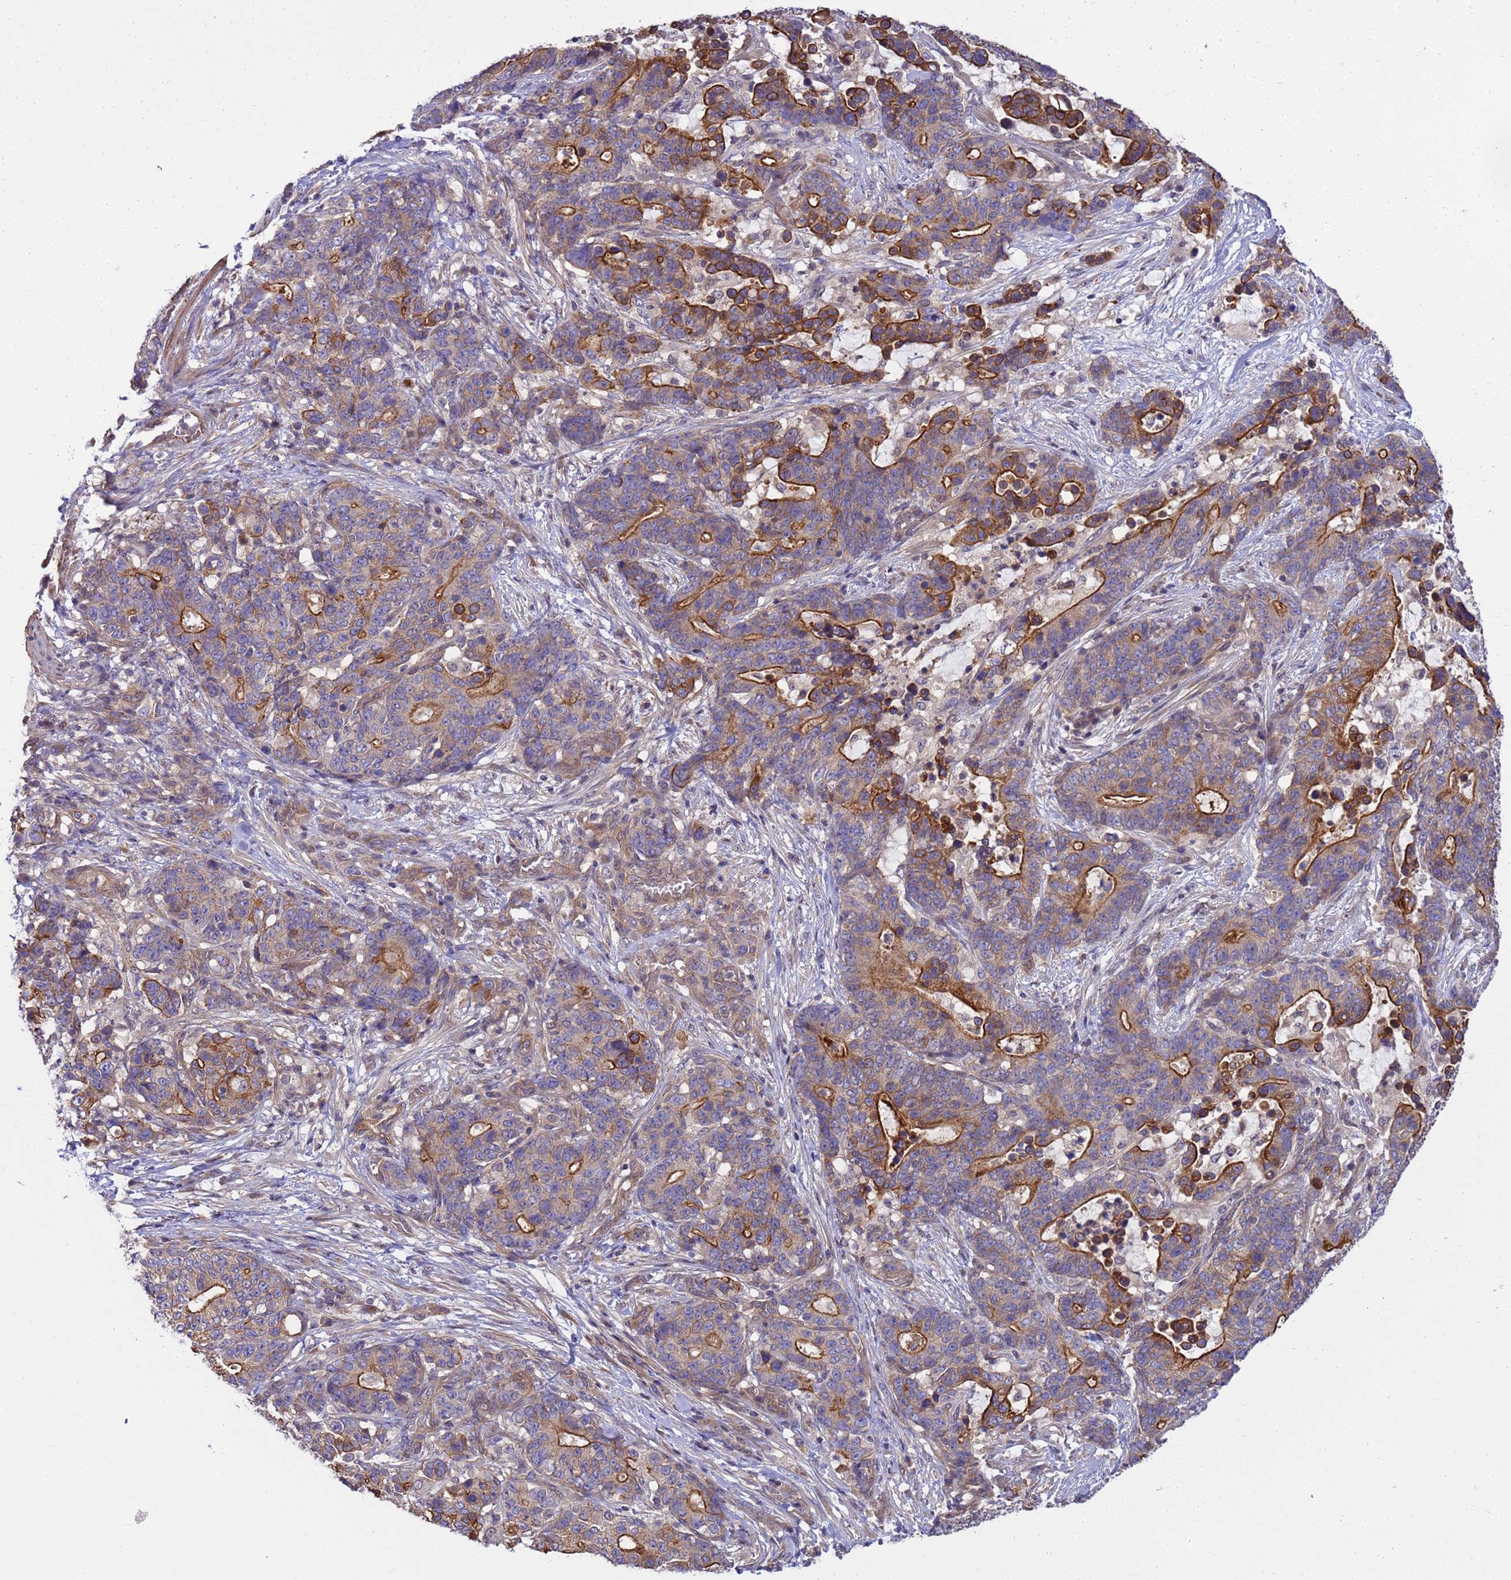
{"staining": {"intensity": "strong", "quantity": "25%-75%", "location": "cytoplasmic/membranous"}, "tissue": "stomach cancer", "cell_type": "Tumor cells", "image_type": "cancer", "snomed": [{"axis": "morphology", "description": "Normal tissue, NOS"}, {"axis": "morphology", "description": "Adenocarcinoma, NOS"}, {"axis": "topography", "description": "Stomach"}], "caption": "A photomicrograph of human adenocarcinoma (stomach) stained for a protein reveals strong cytoplasmic/membranous brown staining in tumor cells.", "gene": "SMCO3", "patient": {"sex": "female", "age": 64}}